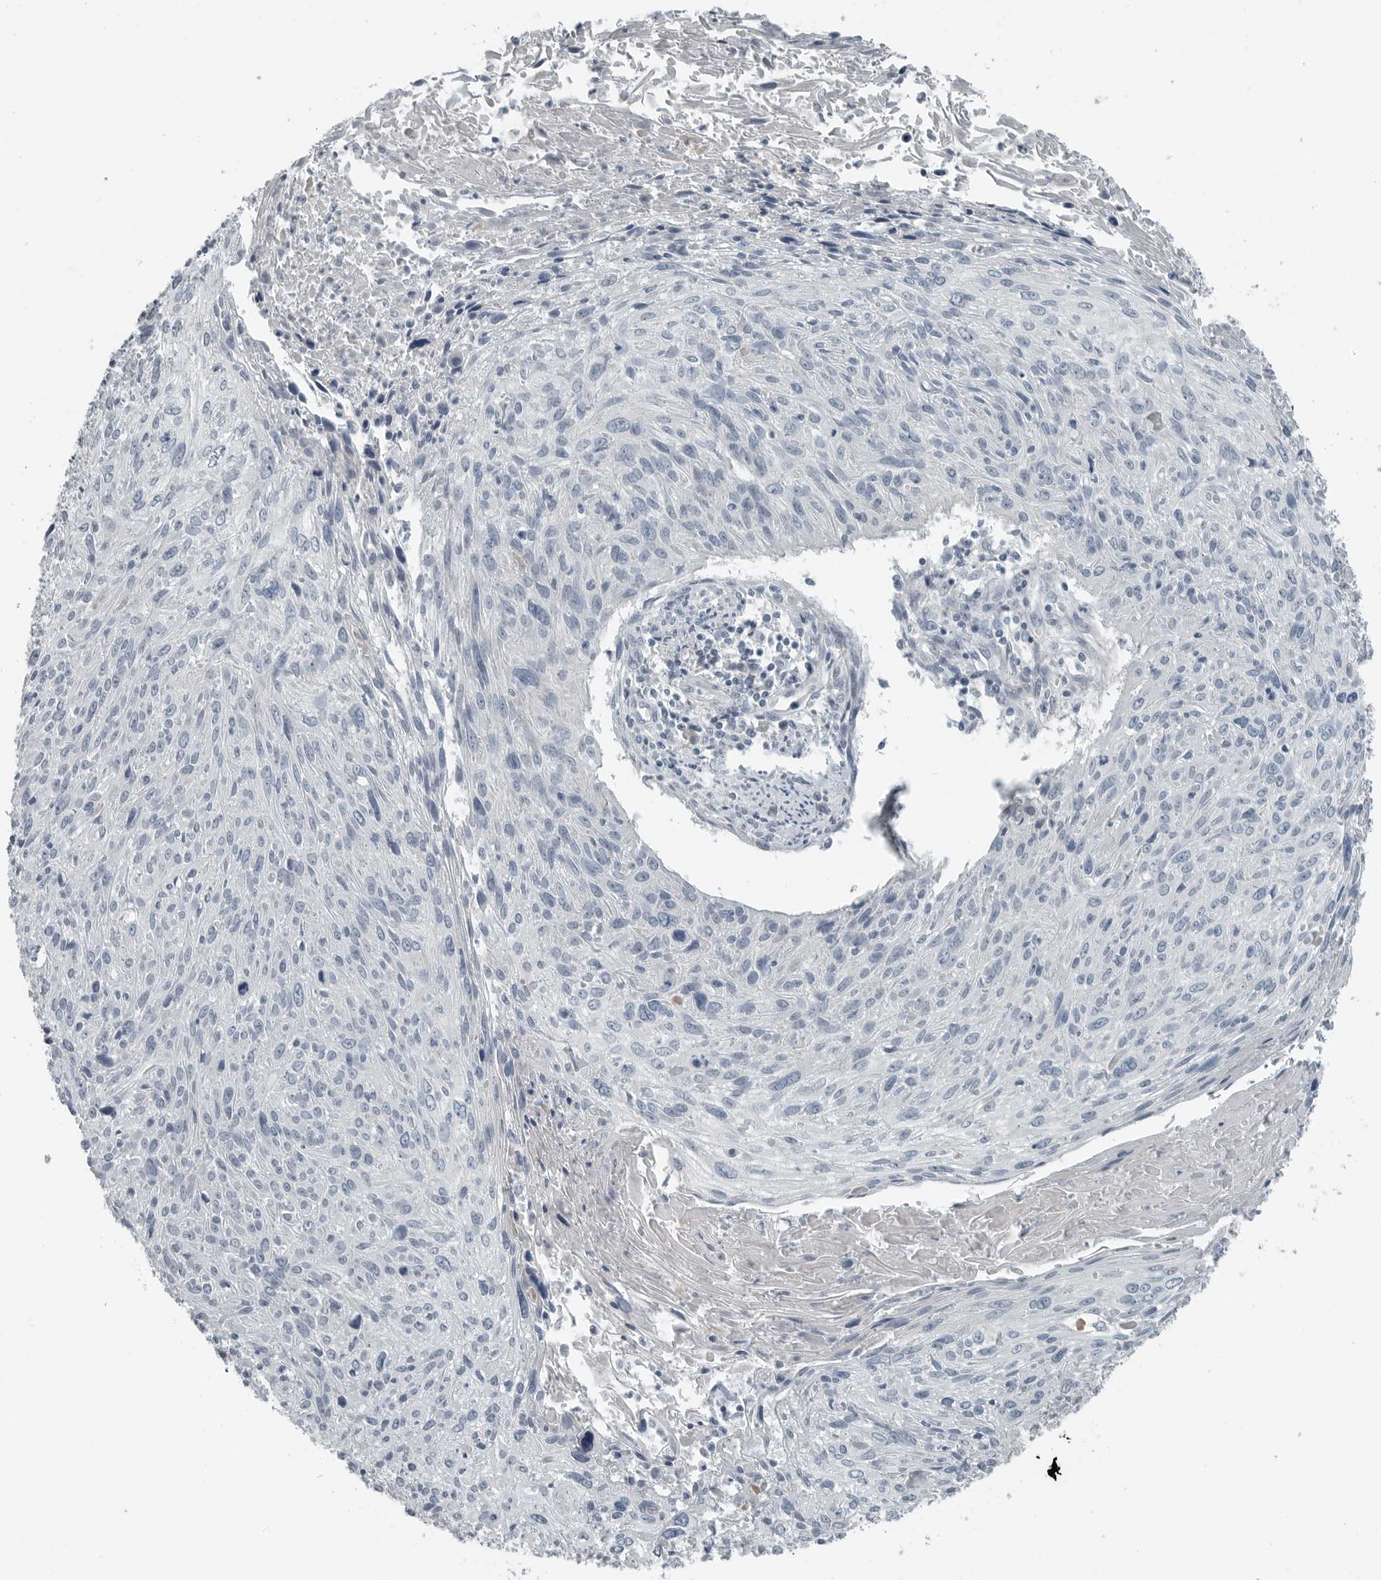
{"staining": {"intensity": "negative", "quantity": "none", "location": "none"}, "tissue": "cervical cancer", "cell_type": "Tumor cells", "image_type": "cancer", "snomed": [{"axis": "morphology", "description": "Squamous cell carcinoma, NOS"}, {"axis": "topography", "description": "Cervix"}], "caption": "Immunohistochemistry (IHC) image of human squamous cell carcinoma (cervical) stained for a protein (brown), which demonstrates no staining in tumor cells. Nuclei are stained in blue.", "gene": "KYAT1", "patient": {"sex": "female", "age": 51}}